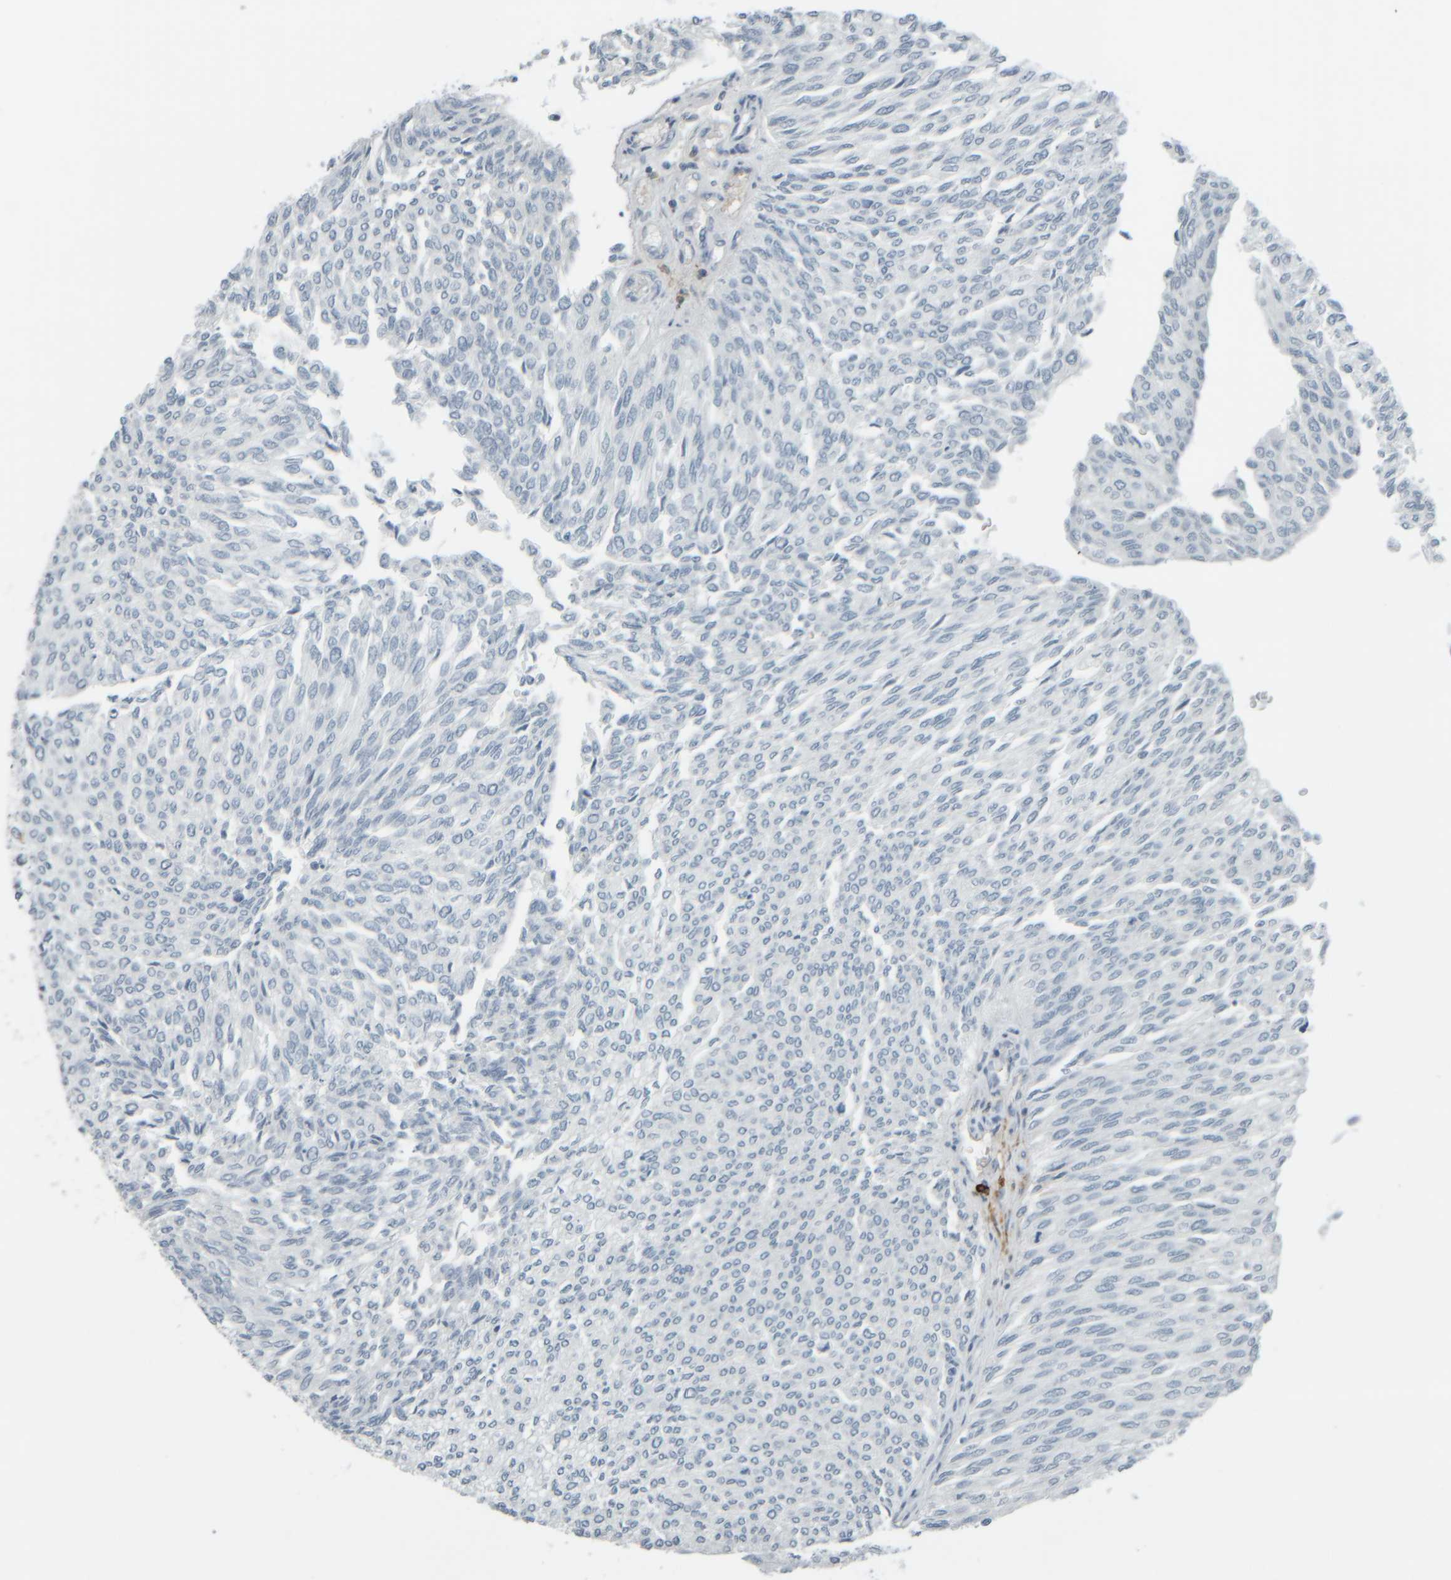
{"staining": {"intensity": "negative", "quantity": "none", "location": "none"}, "tissue": "urothelial cancer", "cell_type": "Tumor cells", "image_type": "cancer", "snomed": [{"axis": "morphology", "description": "Urothelial carcinoma, Low grade"}, {"axis": "topography", "description": "Urinary bladder"}], "caption": "Immunohistochemical staining of human urothelial cancer shows no significant positivity in tumor cells.", "gene": "TPSAB1", "patient": {"sex": "female", "age": 79}}